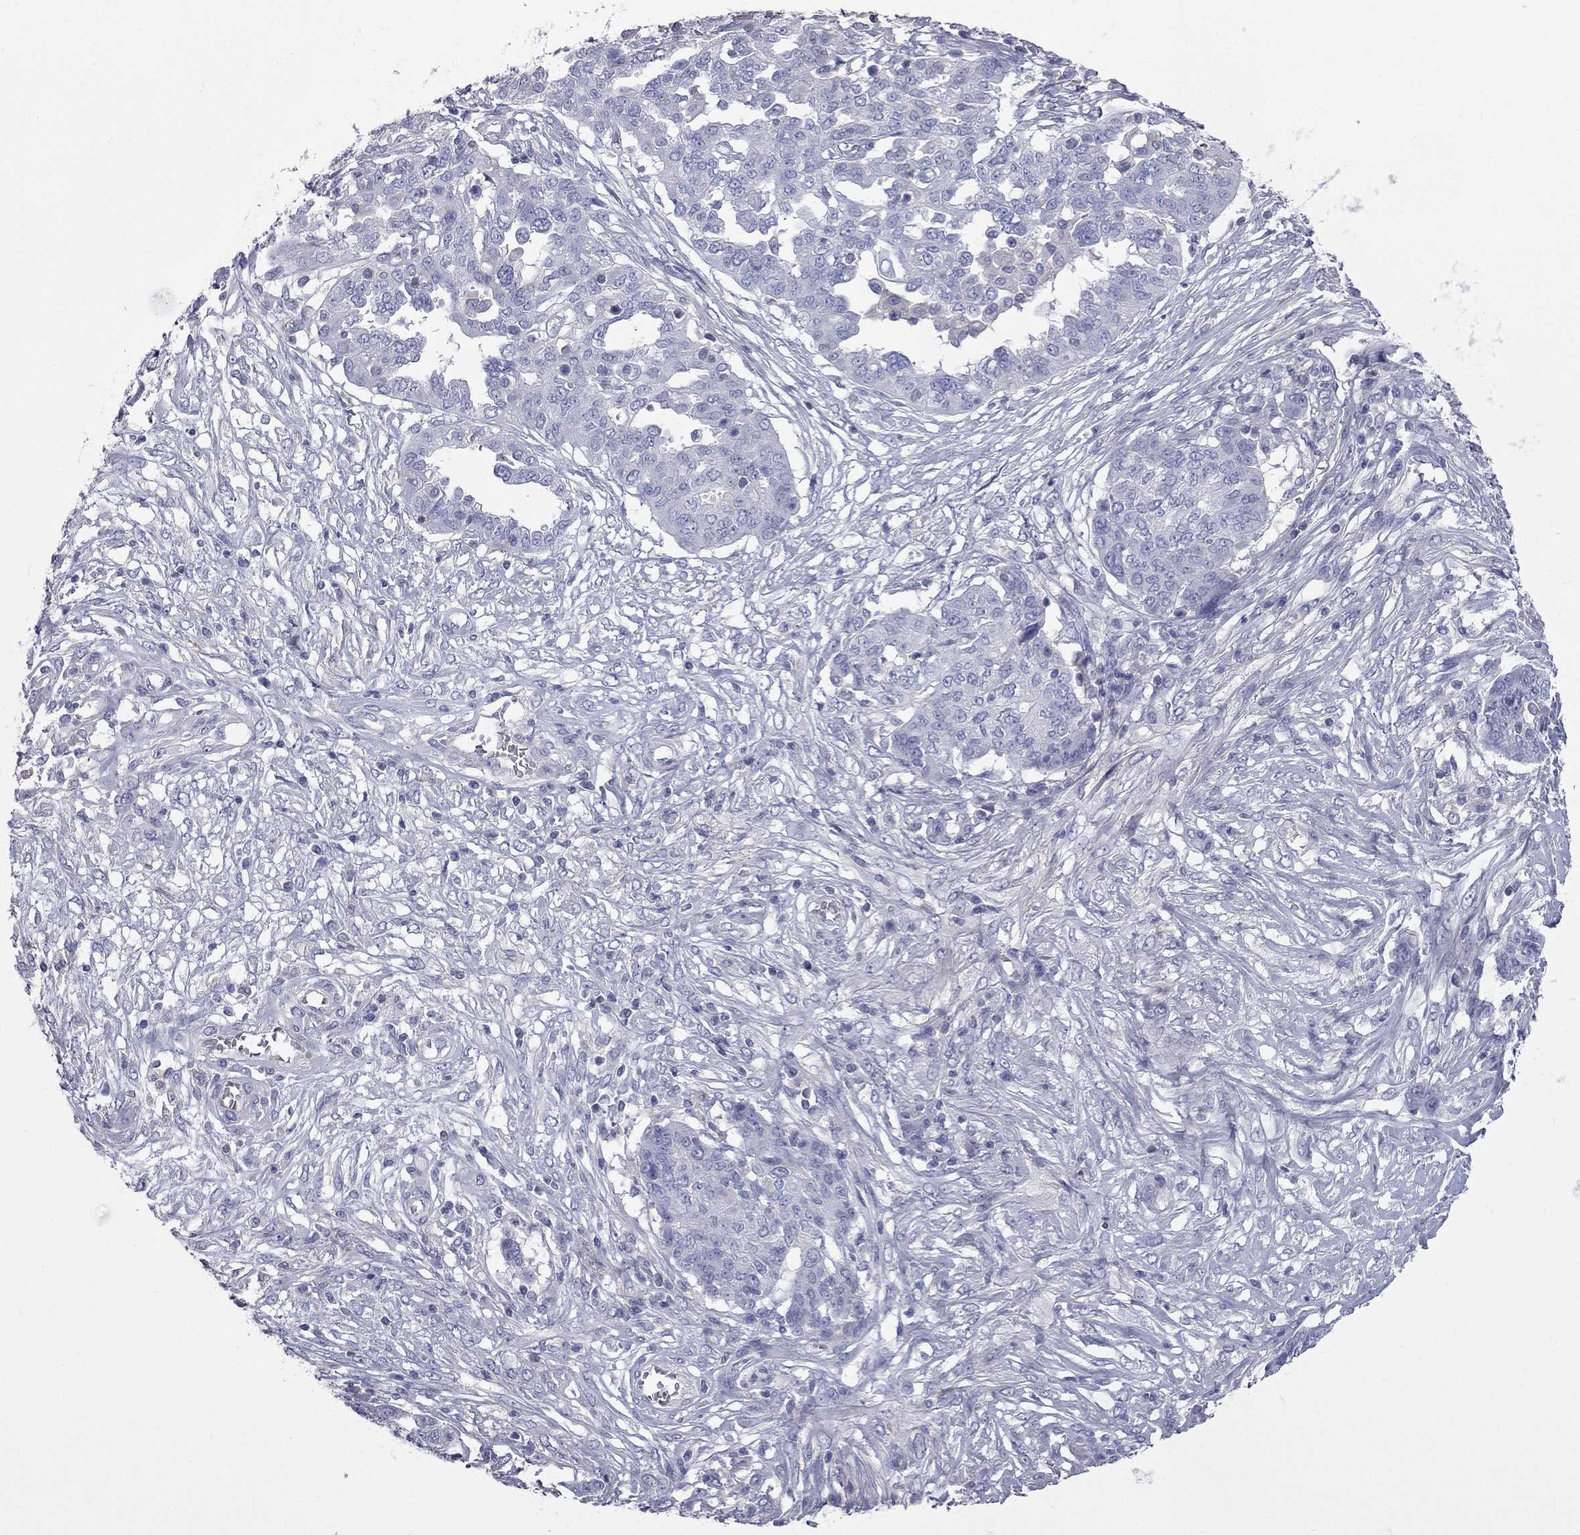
{"staining": {"intensity": "negative", "quantity": "none", "location": "none"}, "tissue": "ovarian cancer", "cell_type": "Tumor cells", "image_type": "cancer", "snomed": [{"axis": "morphology", "description": "Cystadenocarcinoma, serous, NOS"}, {"axis": "topography", "description": "Ovary"}], "caption": "Protein analysis of serous cystadenocarcinoma (ovarian) shows no significant expression in tumor cells.", "gene": "ACTL7B", "patient": {"sex": "female", "age": 67}}